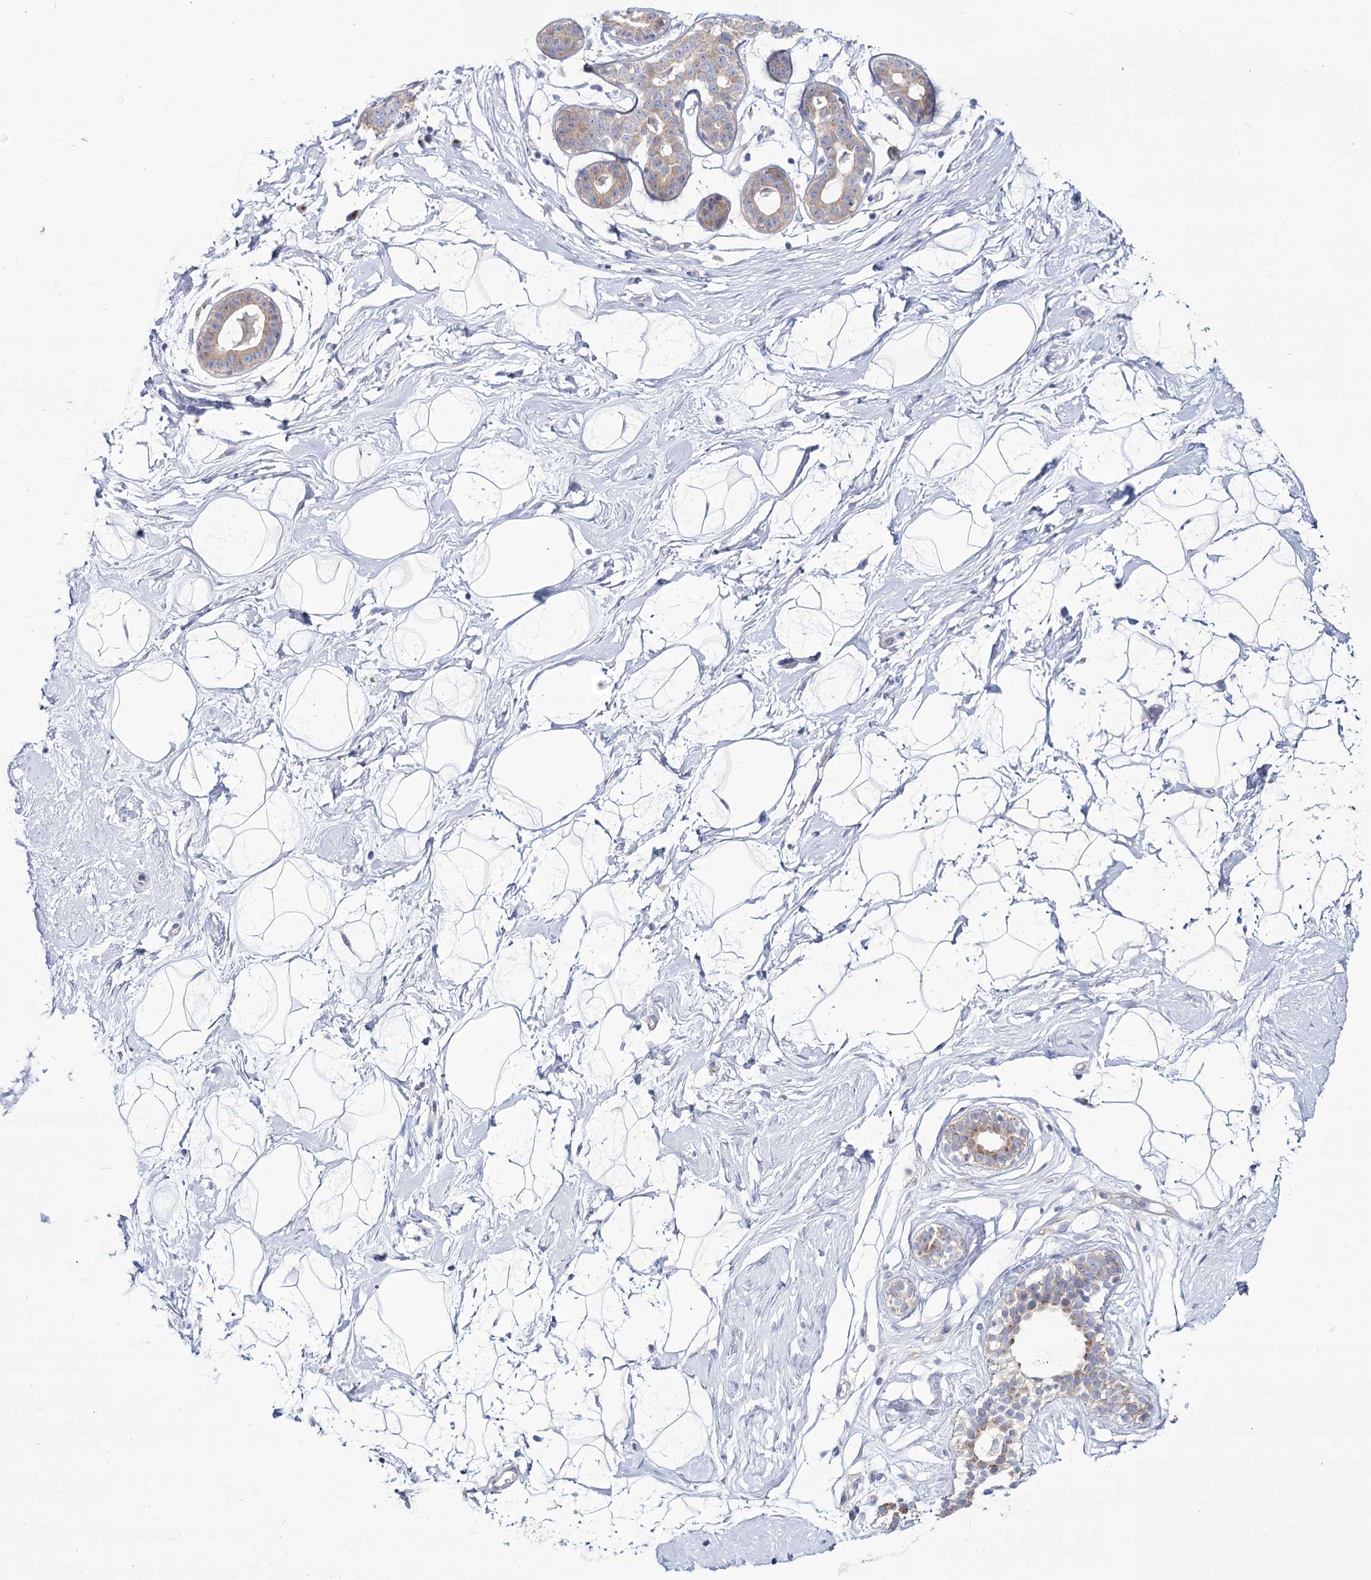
{"staining": {"intensity": "negative", "quantity": "none", "location": "none"}, "tissue": "breast", "cell_type": "Adipocytes", "image_type": "normal", "snomed": [{"axis": "morphology", "description": "Normal tissue, NOS"}, {"axis": "morphology", "description": "Adenoma, NOS"}, {"axis": "topography", "description": "Breast"}], "caption": "The immunohistochemistry histopathology image has no significant expression in adipocytes of breast. (DAB (3,3'-diaminobenzidine) immunohistochemistry (IHC), high magnification).", "gene": "SUOX", "patient": {"sex": "female", "age": 23}}